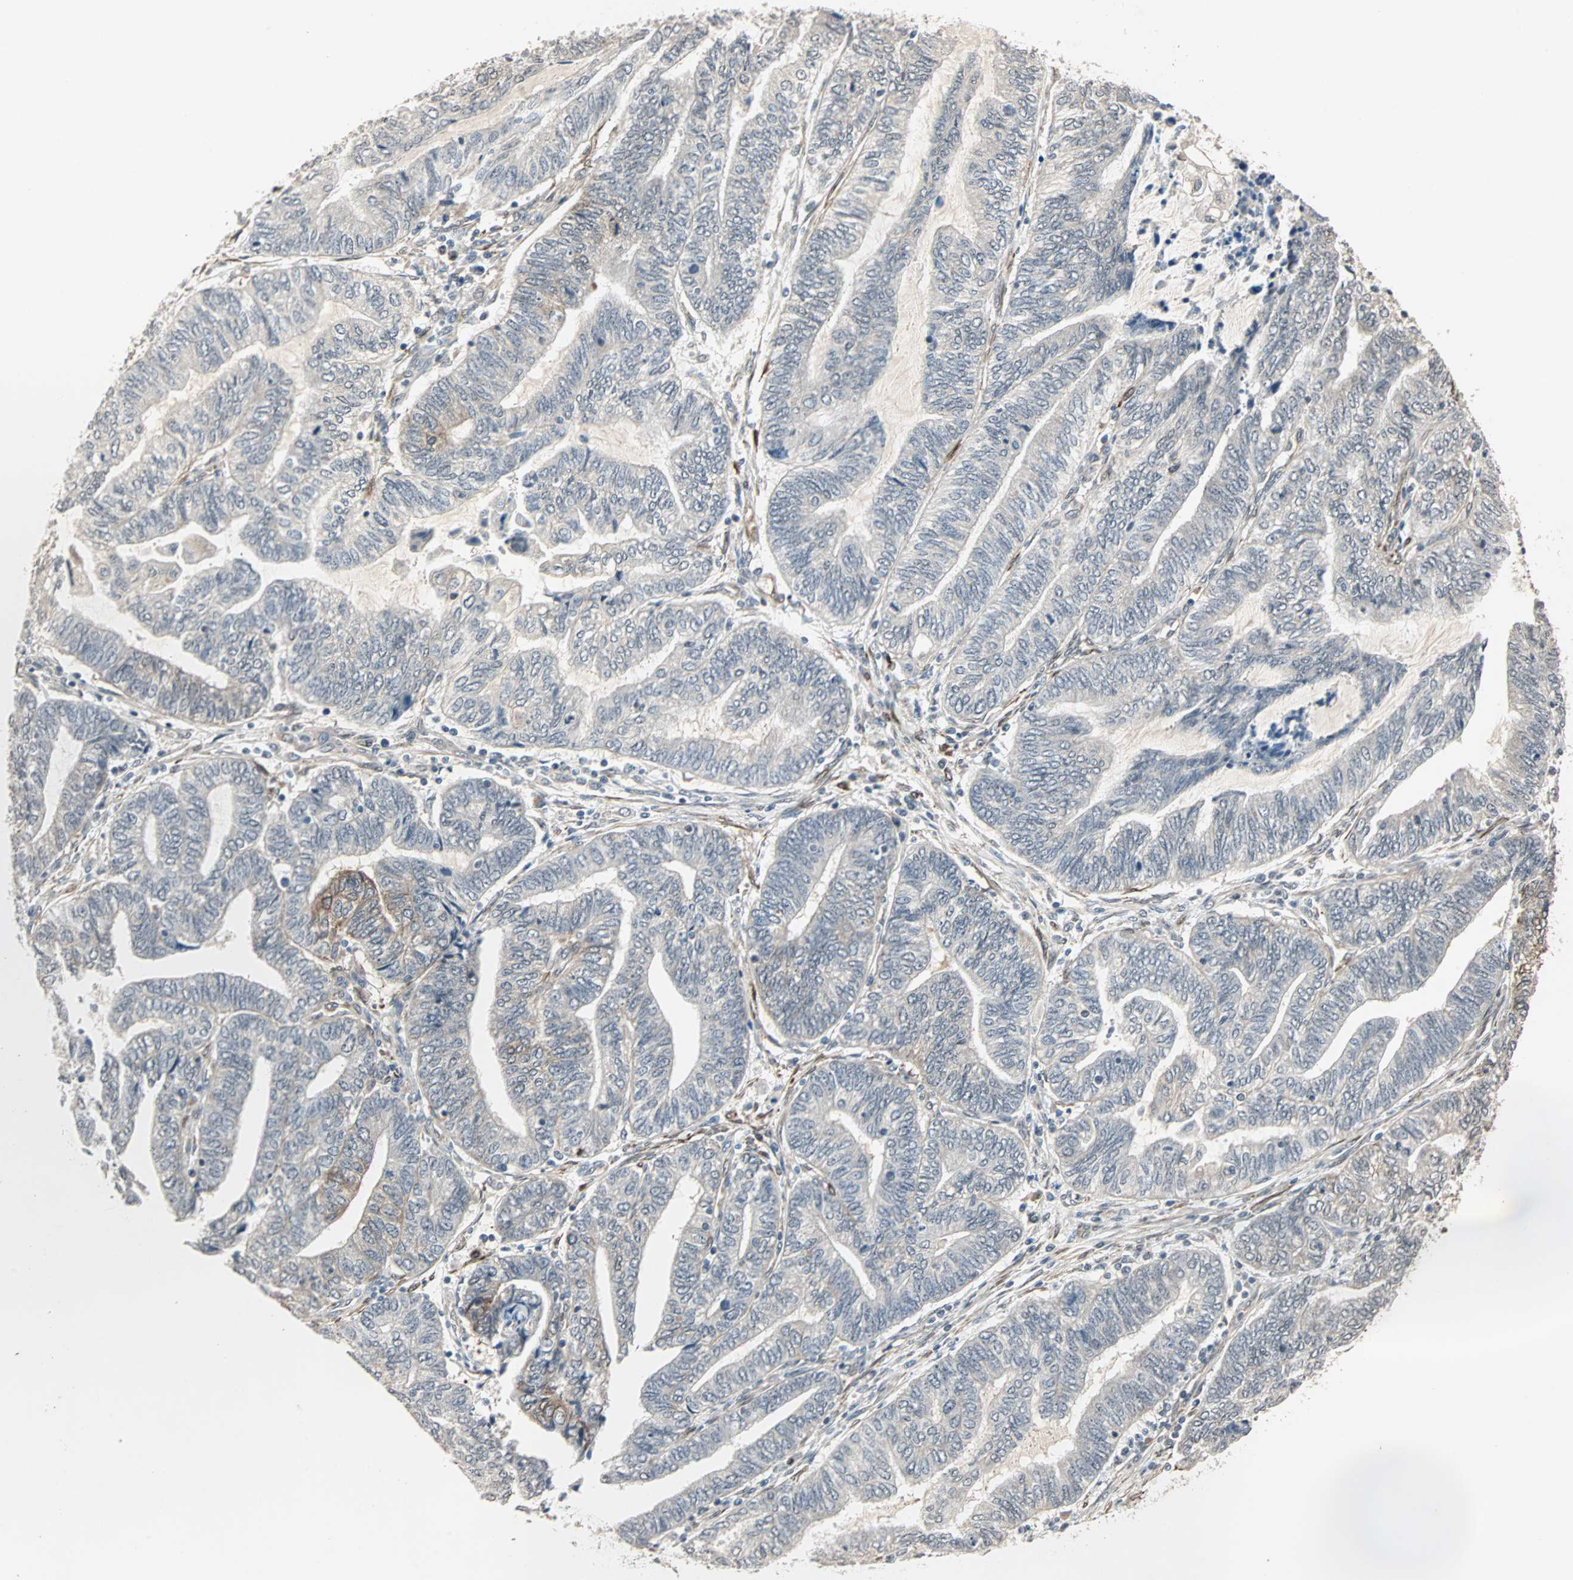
{"staining": {"intensity": "negative", "quantity": "none", "location": "none"}, "tissue": "endometrial cancer", "cell_type": "Tumor cells", "image_type": "cancer", "snomed": [{"axis": "morphology", "description": "Adenocarcinoma, NOS"}, {"axis": "topography", "description": "Uterus"}, {"axis": "topography", "description": "Endometrium"}], "caption": "This is an IHC micrograph of human endometrial cancer (adenocarcinoma). There is no staining in tumor cells.", "gene": "TRPV4", "patient": {"sex": "female", "age": 70}}